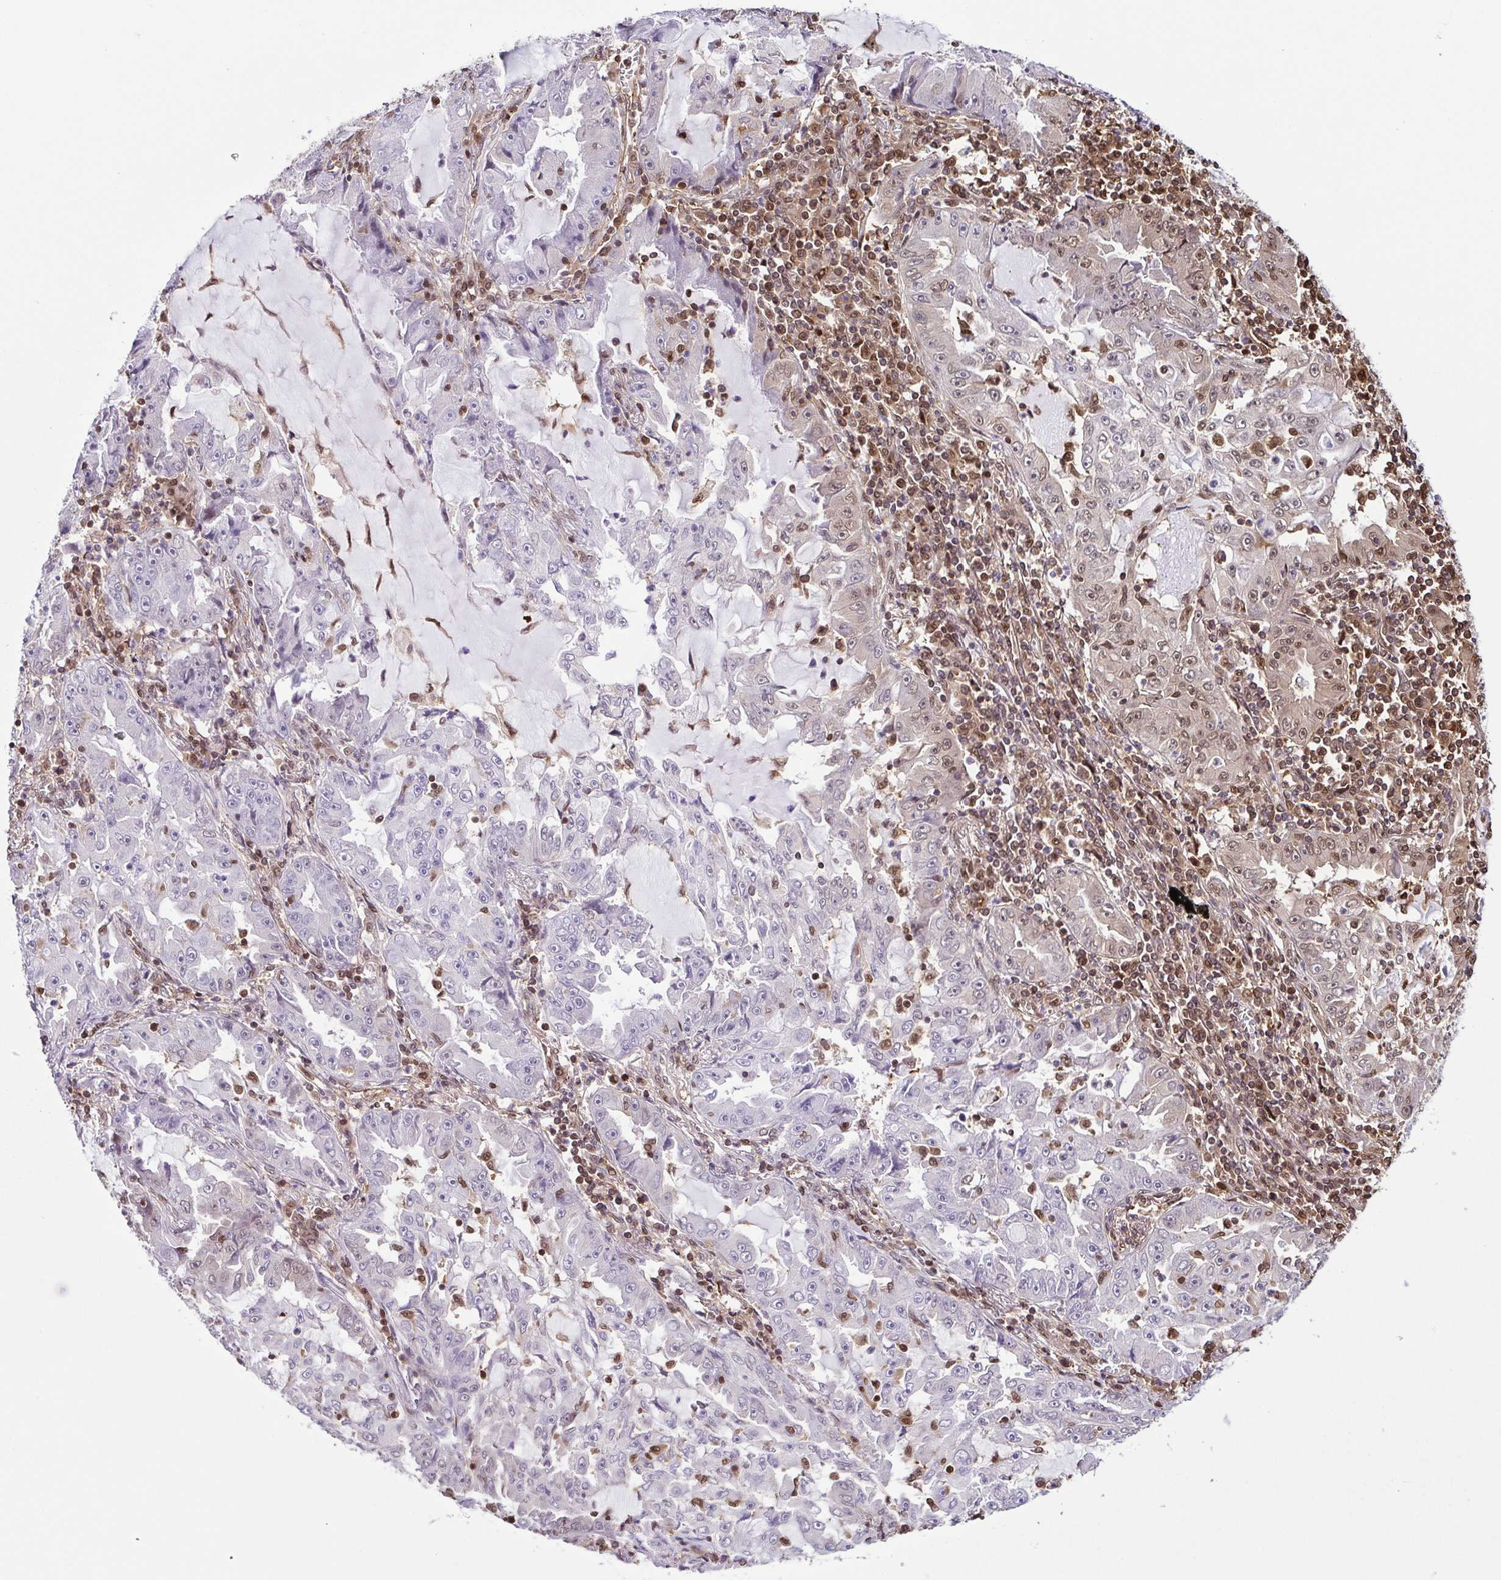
{"staining": {"intensity": "negative", "quantity": "none", "location": "none"}, "tissue": "lung cancer", "cell_type": "Tumor cells", "image_type": "cancer", "snomed": [{"axis": "morphology", "description": "Adenocarcinoma, NOS"}, {"axis": "topography", "description": "Lung"}], "caption": "Immunohistochemistry (IHC) of adenocarcinoma (lung) reveals no positivity in tumor cells. The staining was performed using DAB to visualize the protein expression in brown, while the nuclei were stained in blue with hematoxylin (Magnification: 20x).", "gene": "PSMB9", "patient": {"sex": "female", "age": 52}}